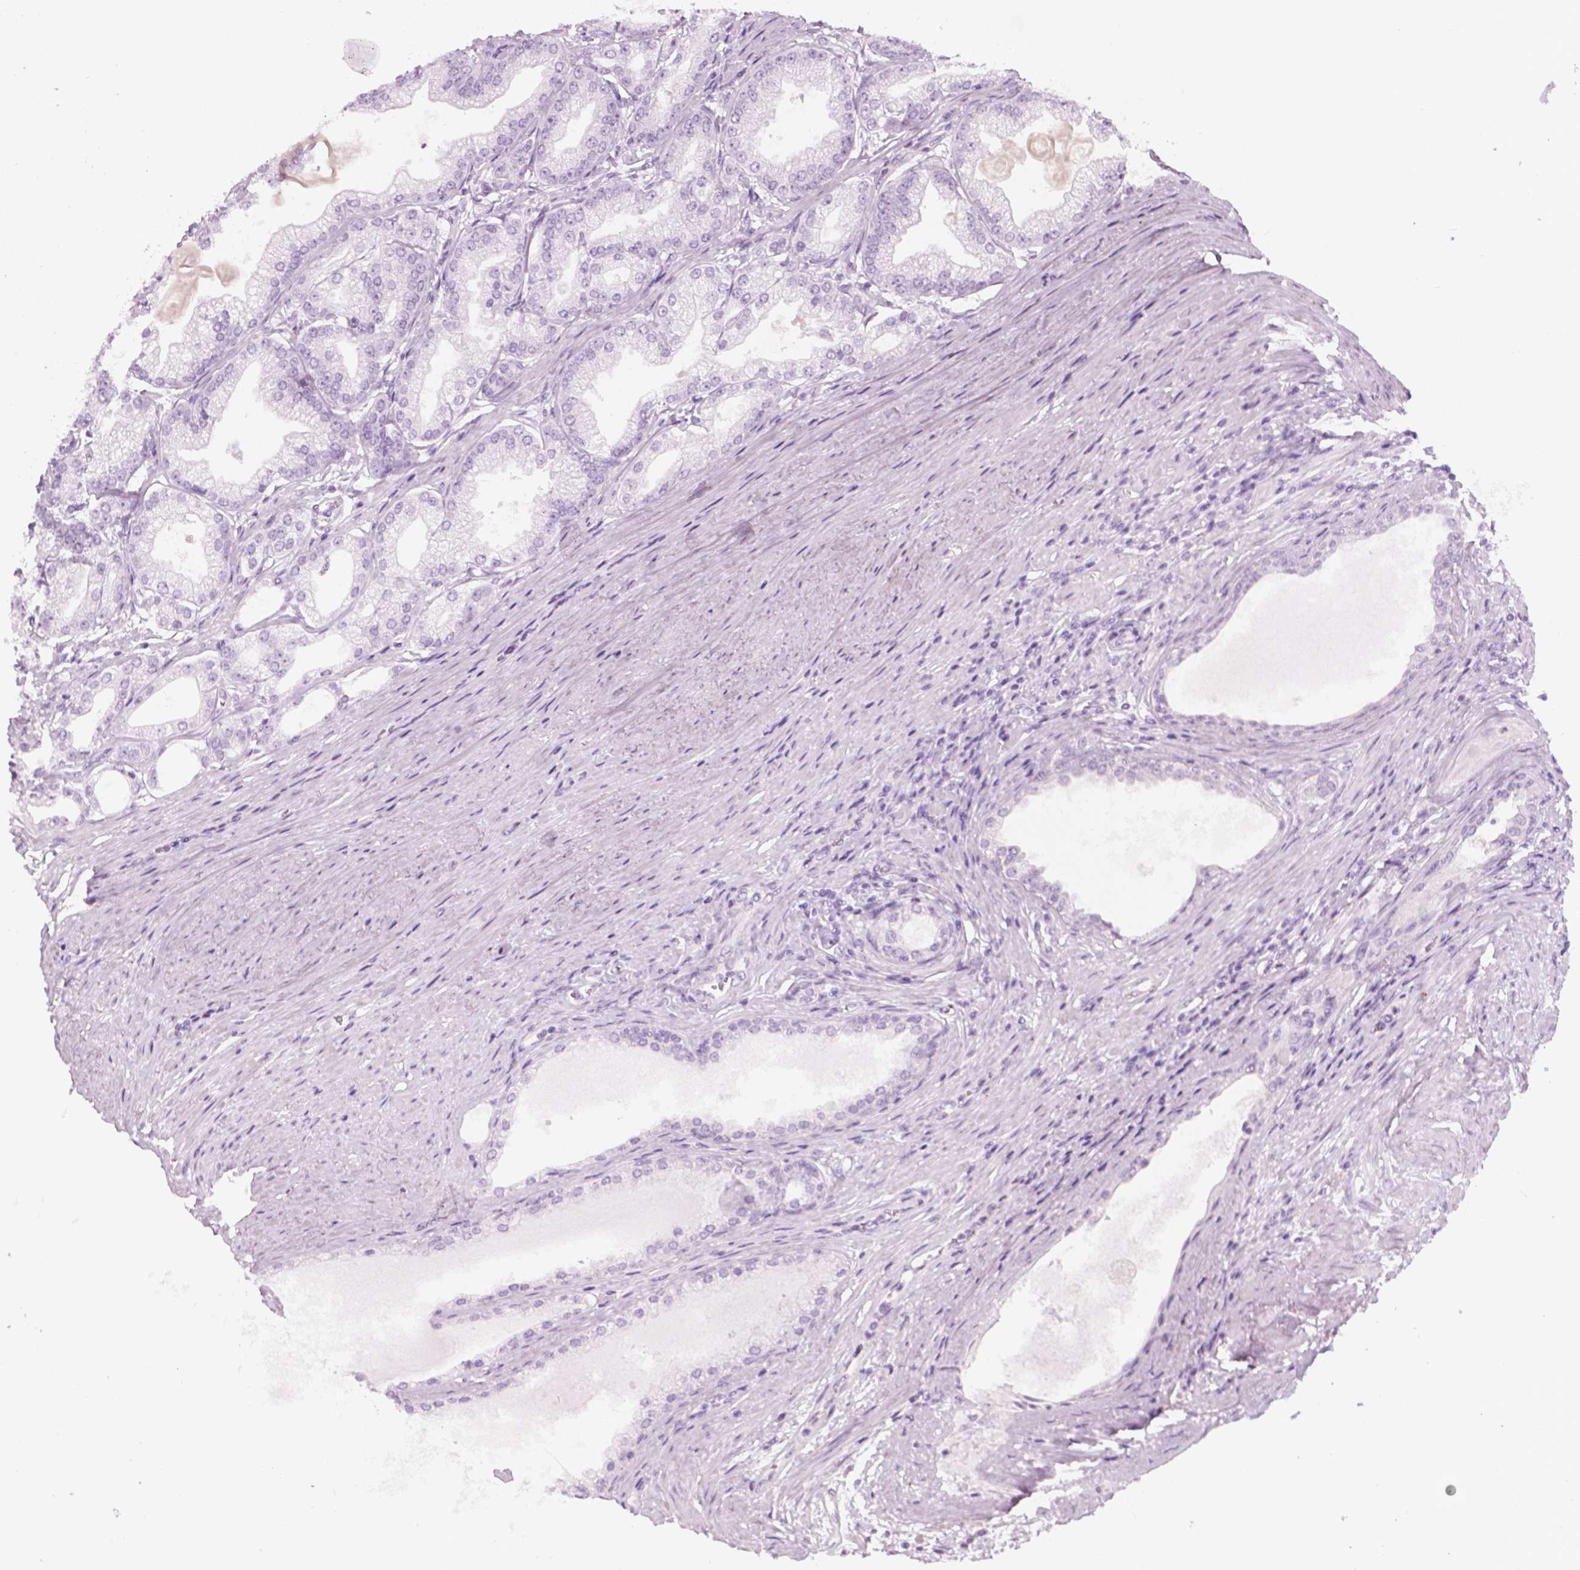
{"staining": {"intensity": "negative", "quantity": "none", "location": "none"}, "tissue": "prostate cancer", "cell_type": "Tumor cells", "image_type": "cancer", "snomed": [{"axis": "morphology", "description": "Adenocarcinoma, NOS"}, {"axis": "topography", "description": "Prostate and seminal vesicle, NOS"}, {"axis": "topography", "description": "Prostate"}], "caption": "High power microscopy histopathology image of an immunohistochemistry micrograph of prostate adenocarcinoma, revealing no significant staining in tumor cells.", "gene": "SCG3", "patient": {"sex": "male", "age": 77}}